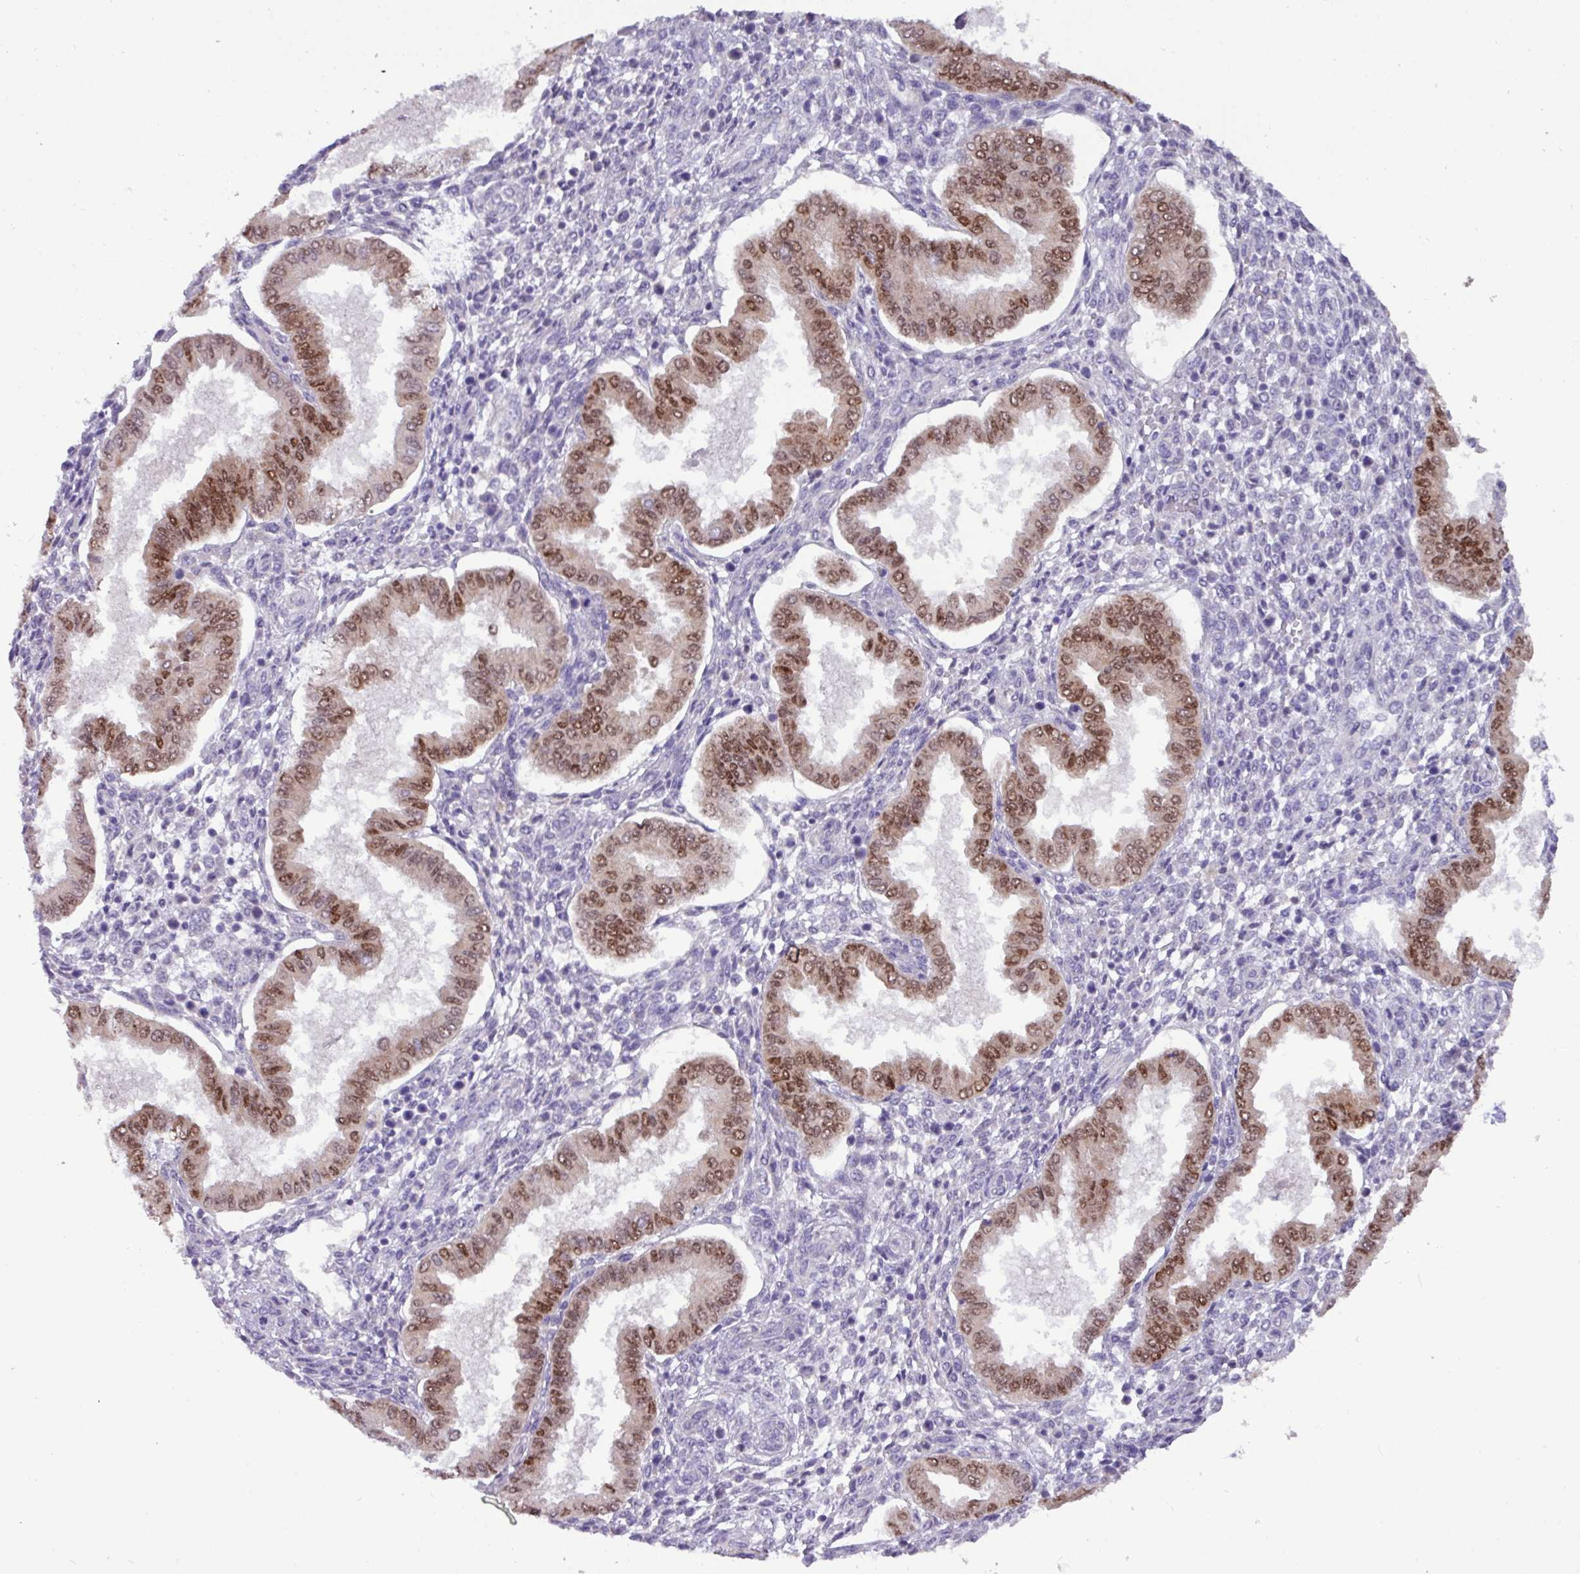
{"staining": {"intensity": "negative", "quantity": "none", "location": "none"}, "tissue": "endometrium", "cell_type": "Cells in endometrial stroma", "image_type": "normal", "snomed": [{"axis": "morphology", "description": "Normal tissue, NOS"}, {"axis": "topography", "description": "Endometrium"}], "caption": "A histopathology image of endometrium stained for a protein reveals no brown staining in cells in endometrial stroma. The staining is performed using DAB brown chromogen with nuclei counter-stained in using hematoxylin.", "gene": "PAX8", "patient": {"sex": "female", "age": 24}}